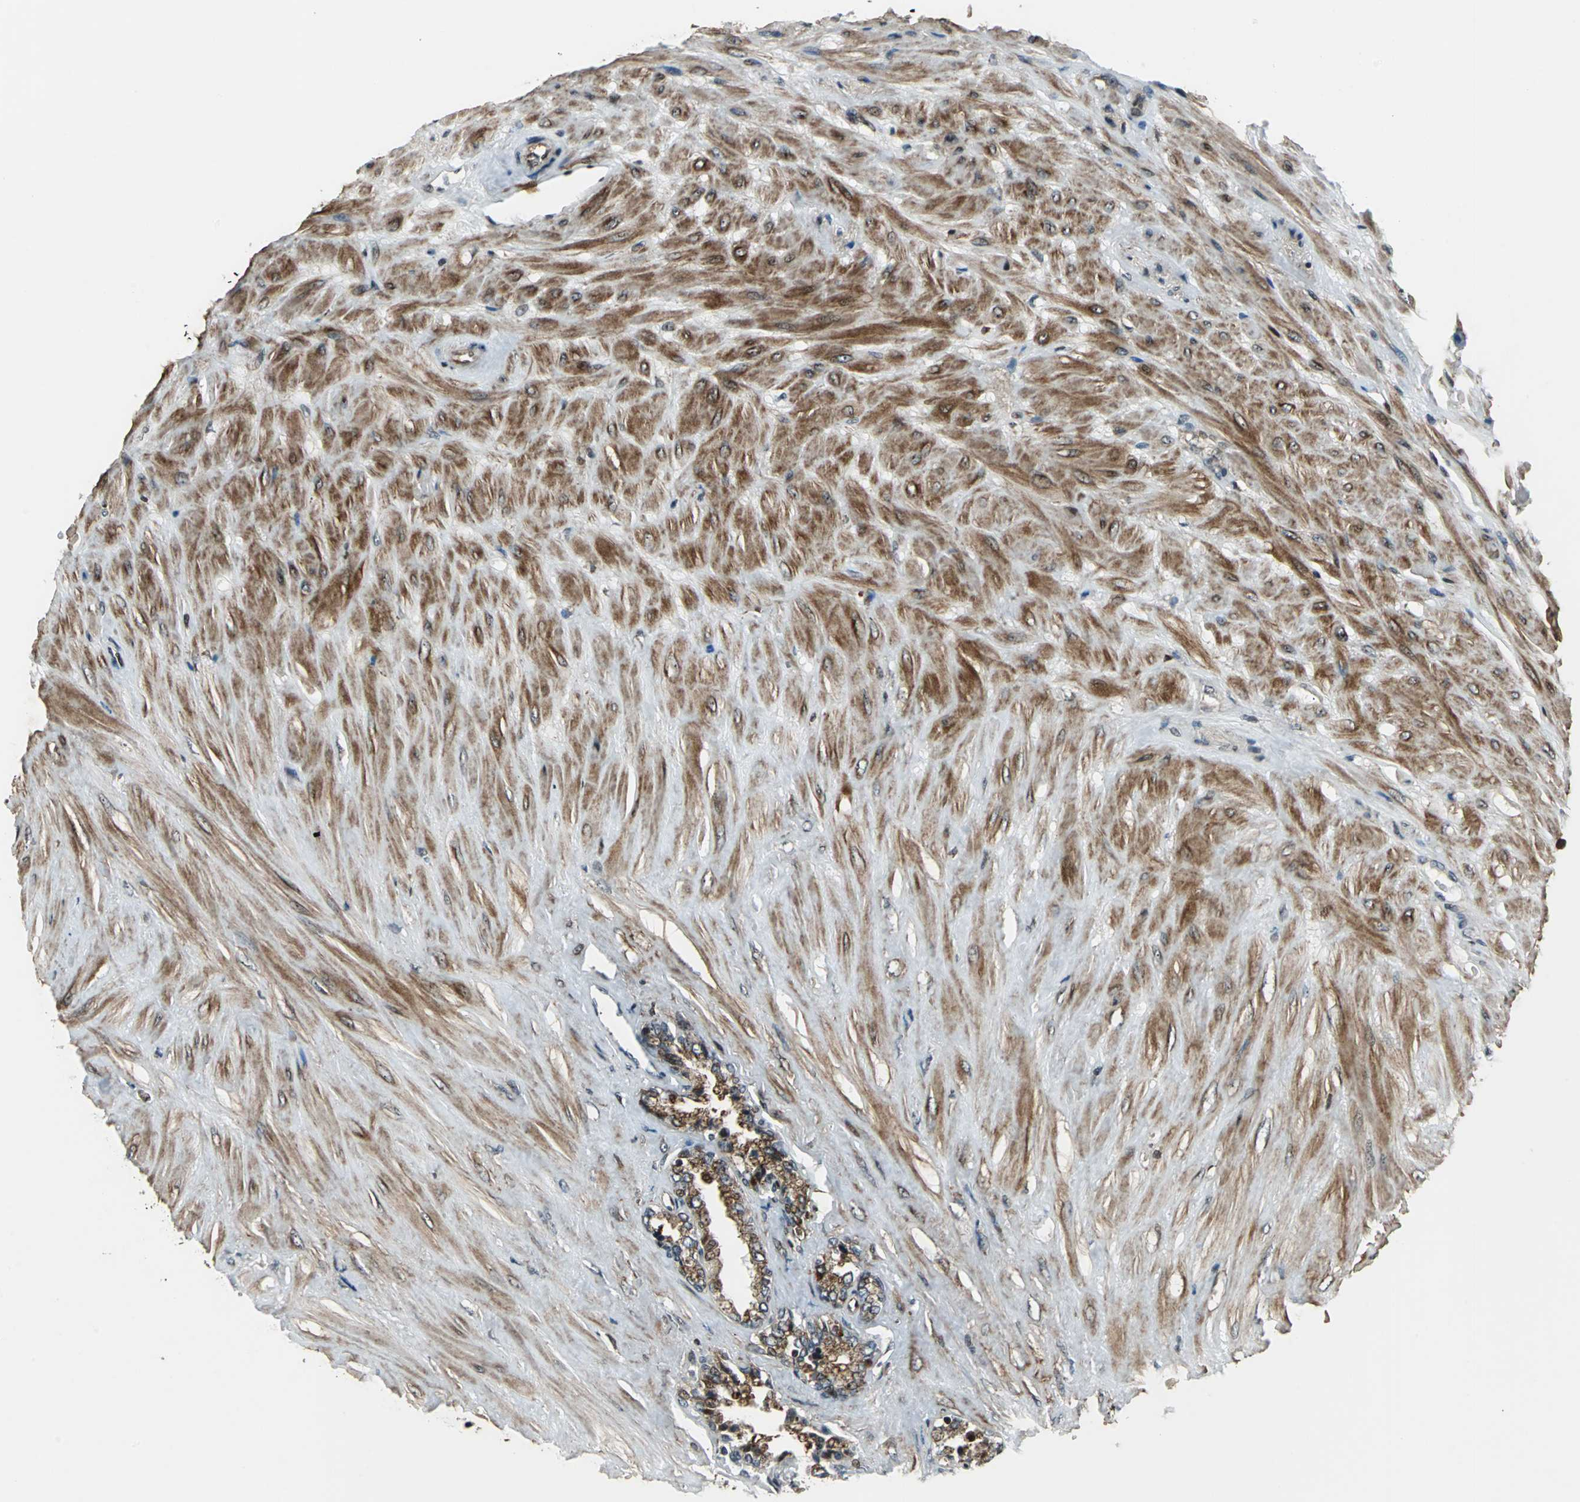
{"staining": {"intensity": "strong", "quantity": ">75%", "location": "cytoplasmic/membranous,nuclear"}, "tissue": "seminal vesicle", "cell_type": "Glandular cells", "image_type": "normal", "snomed": [{"axis": "morphology", "description": "Normal tissue, NOS"}, {"axis": "topography", "description": "Seminal veicle"}], "caption": "Protein positivity by immunohistochemistry demonstrates strong cytoplasmic/membranous,nuclear positivity in about >75% of glandular cells in unremarkable seminal vesicle.", "gene": "AATF", "patient": {"sex": "male", "age": 46}}